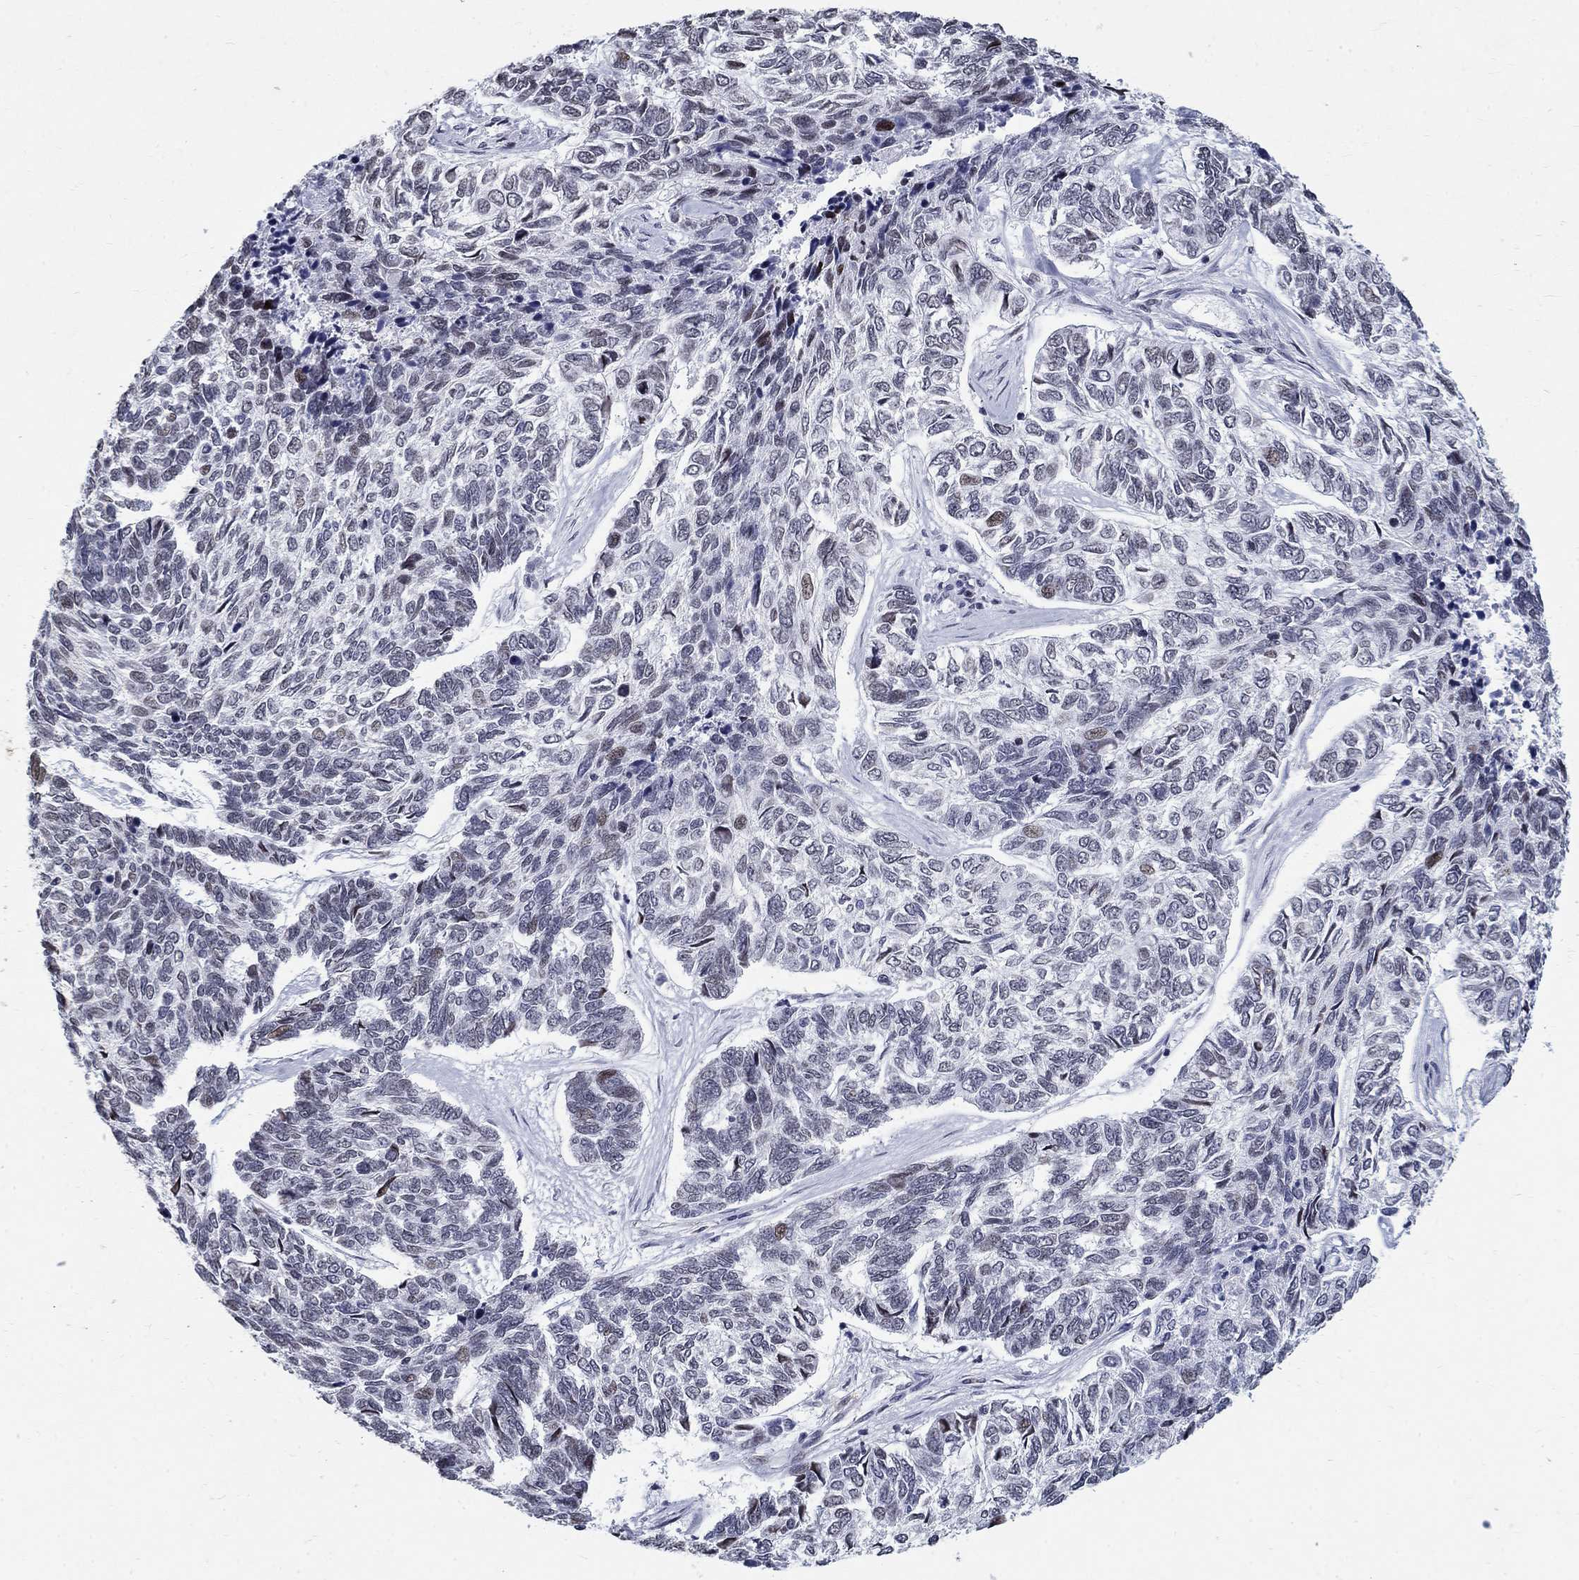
{"staining": {"intensity": "weak", "quantity": "<25%", "location": "nuclear"}, "tissue": "skin cancer", "cell_type": "Tumor cells", "image_type": "cancer", "snomed": [{"axis": "morphology", "description": "Basal cell carcinoma"}, {"axis": "topography", "description": "Skin"}], "caption": "This histopathology image is of skin basal cell carcinoma stained with IHC to label a protein in brown with the nuclei are counter-stained blue. There is no positivity in tumor cells.", "gene": "BHLHE22", "patient": {"sex": "female", "age": 65}}